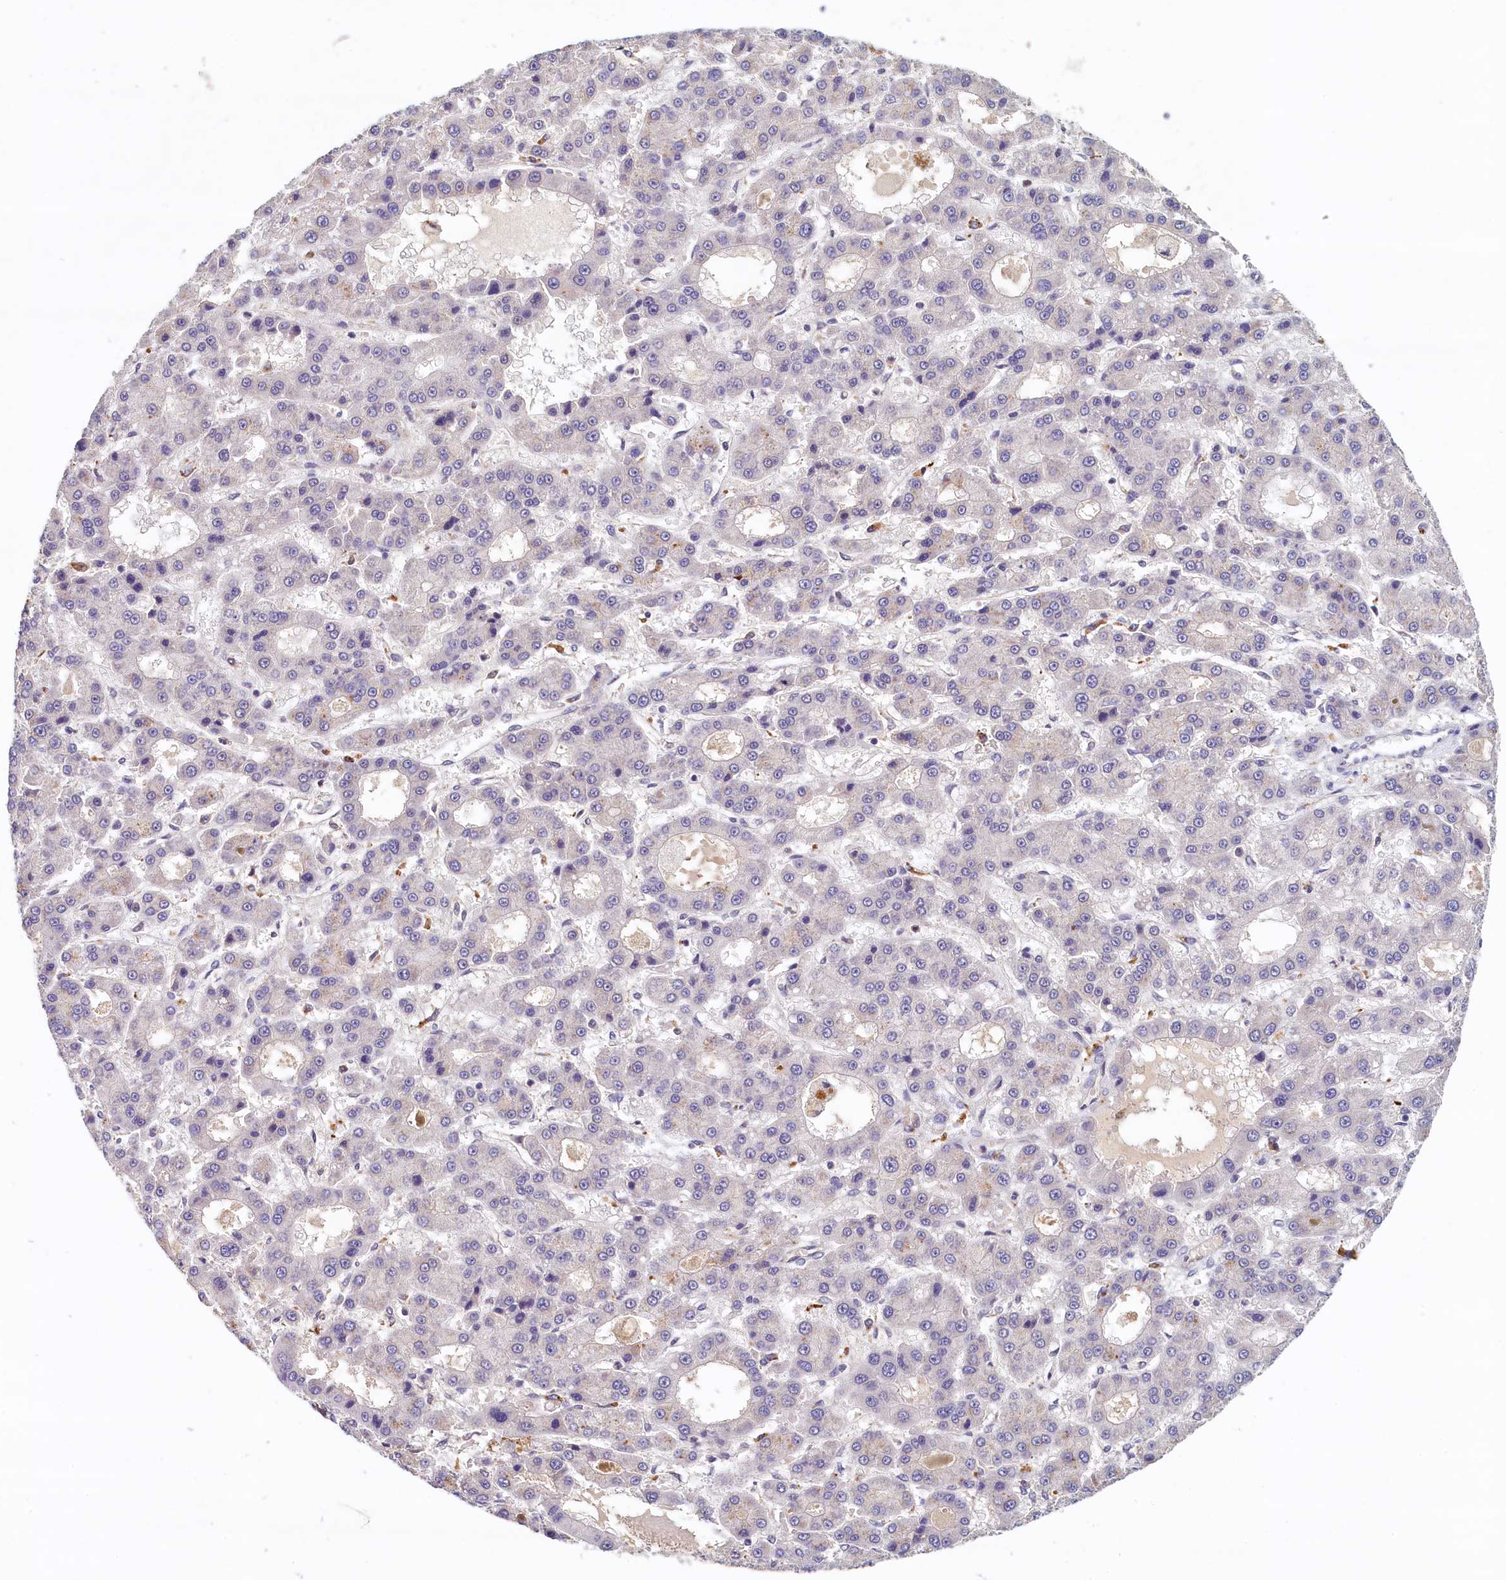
{"staining": {"intensity": "negative", "quantity": "none", "location": "none"}, "tissue": "liver cancer", "cell_type": "Tumor cells", "image_type": "cancer", "snomed": [{"axis": "morphology", "description": "Carcinoma, Hepatocellular, NOS"}, {"axis": "topography", "description": "Liver"}], "caption": "Micrograph shows no significant protein staining in tumor cells of hepatocellular carcinoma (liver).", "gene": "NUBP2", "patient": {"sex": "male", "age": 70}}